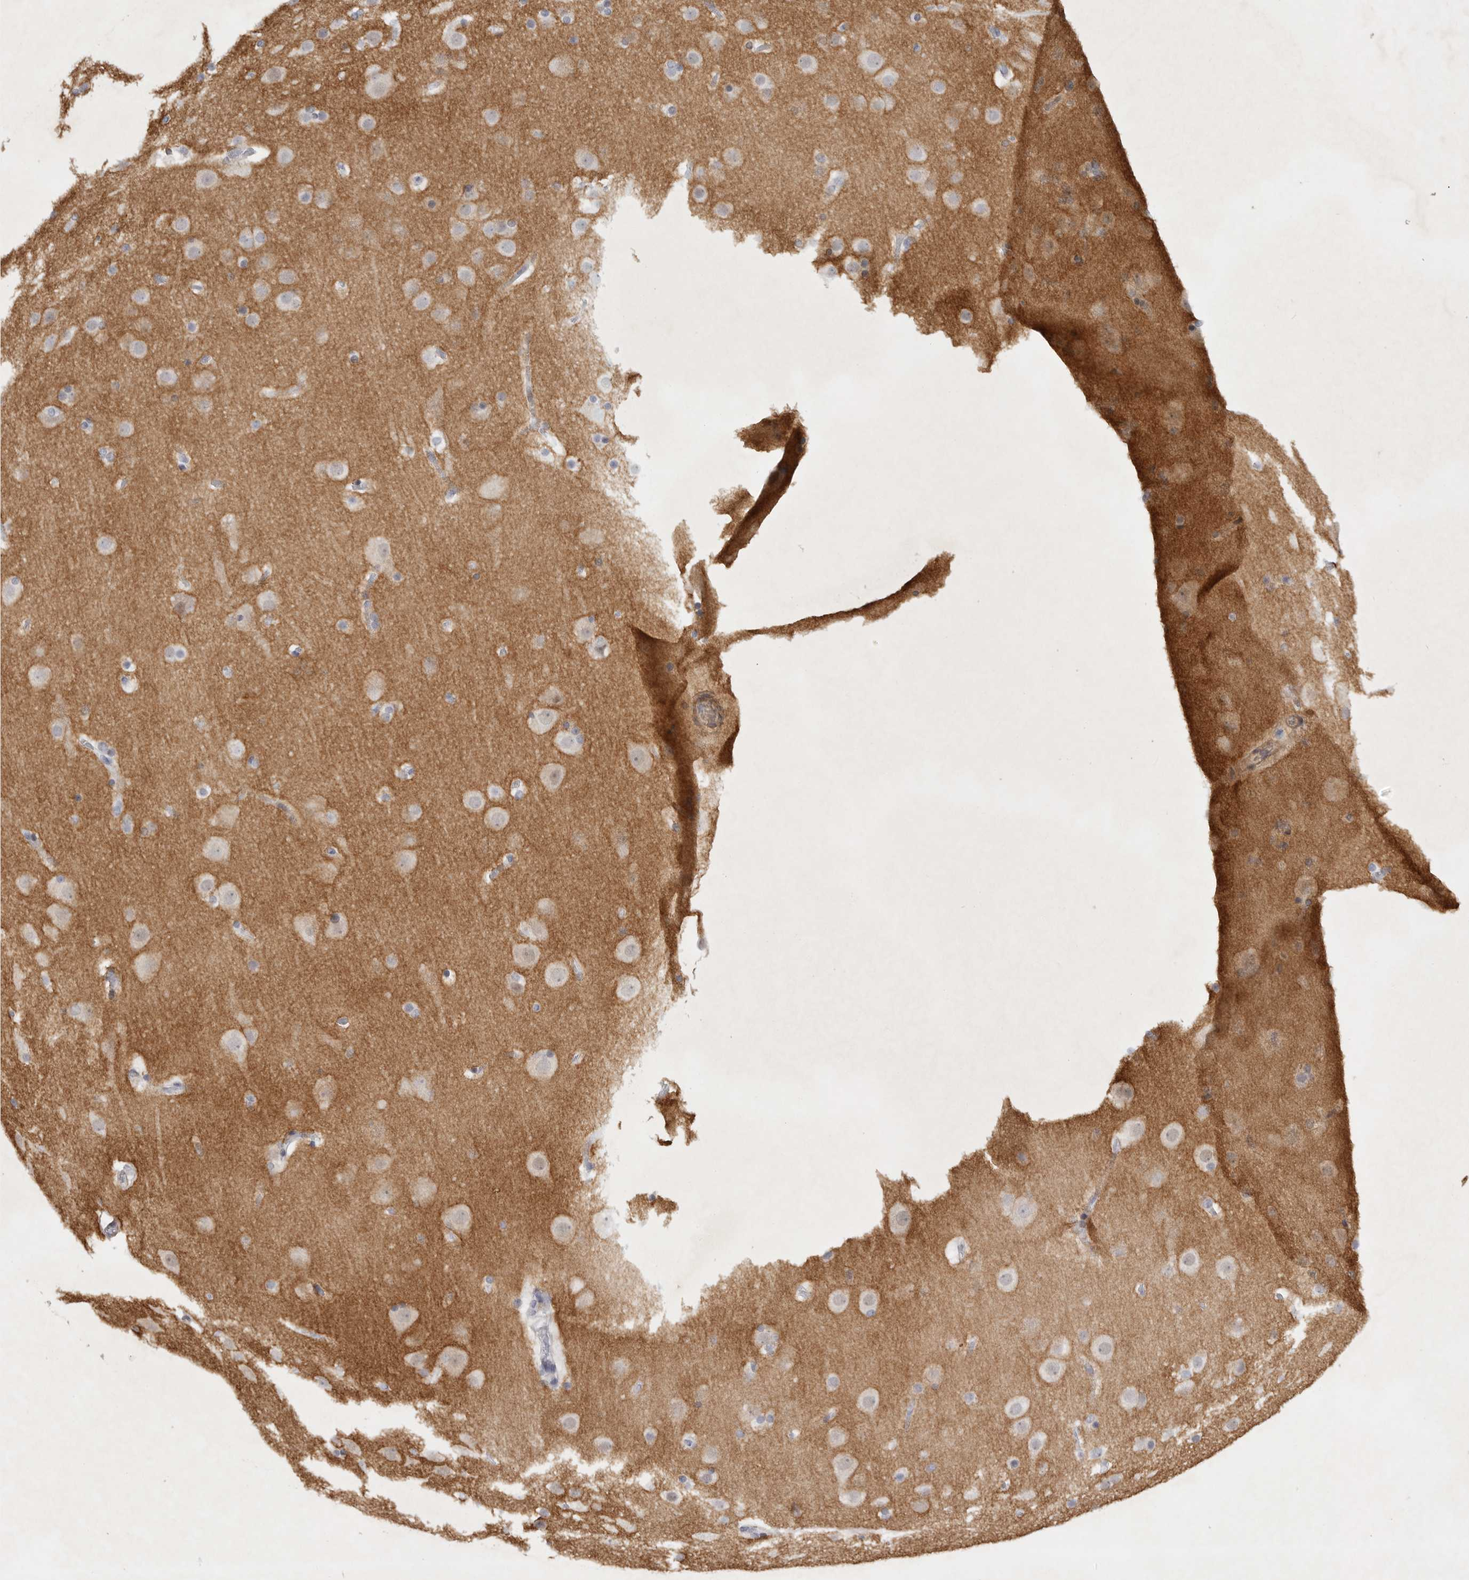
{"staining": {"intensity": "negative", "quantity": "none", "location": "none"}, "tissue": "cerebral cortex", "cell_type": "Endothelial cells", "image_type": "normal", "snomed": [{"axis": "morphology", "description": "Normal tissue, NOS"}, {"axis": "topography", "description": "Cerebral cortex"}], "caption": "DAB immunohistochemical staining of benign cerebral cortex displays no significant positivity in endothelial cells.", "gene": "TNR", "patient": {"sex": "male", "age": 57}}